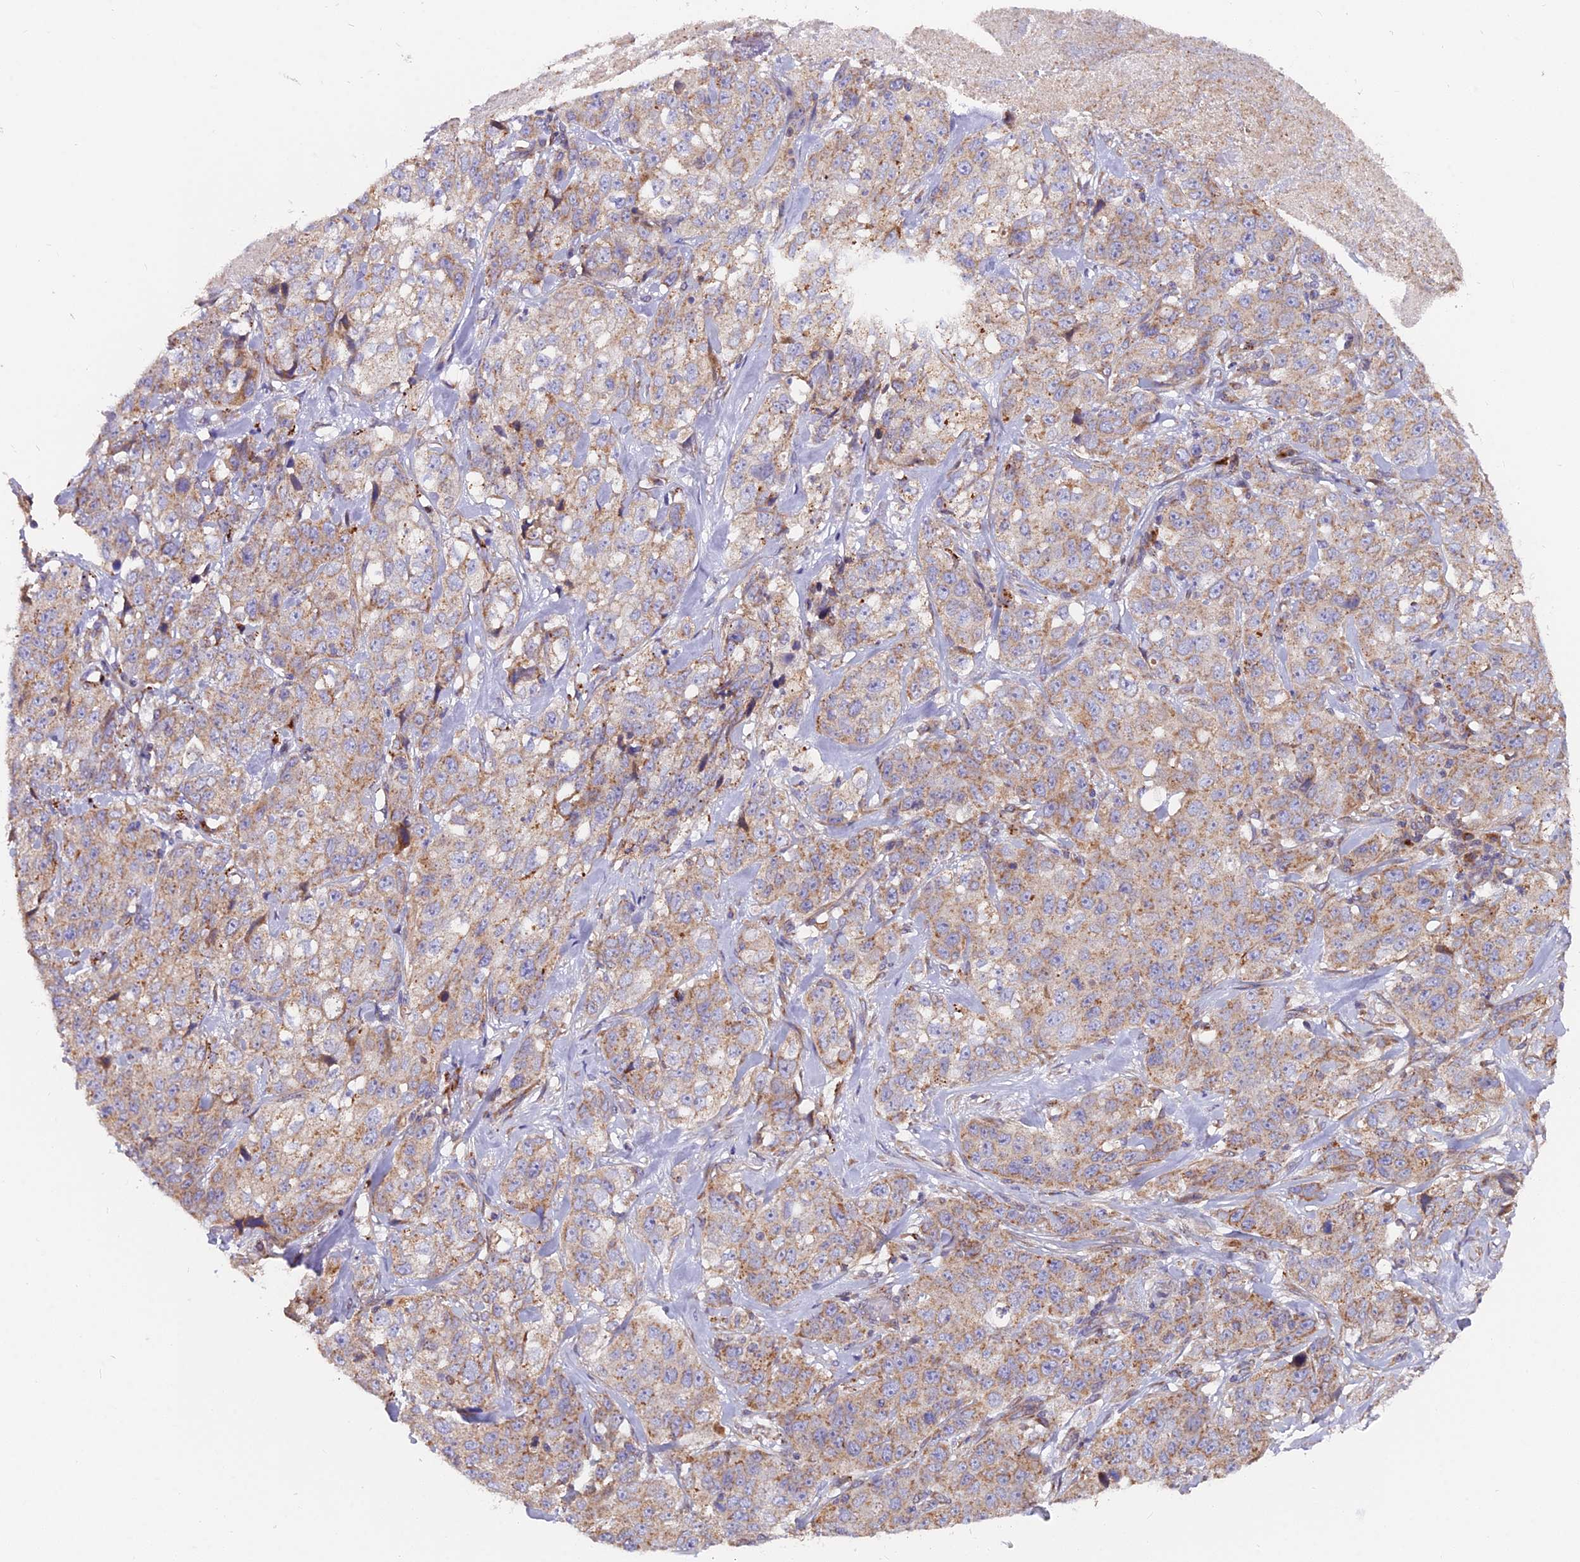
{"staining": {"intensity": "moderate", "quantity": "25%-75%", "location": "cytoplasmic/membranous"}, "tissue": "stomach cancer", "cell_type": "Tumor cells", "image_type": "cancer", "snomed": [{"axis": "morphology", "description": "Adenocarcinoma, NOS"}, {"axis": "topography", "description": "Stomach"}], "caption": "An image of stomach cancer (adenocarcinoma) stained for a protein demonstrates moderate cytoplasmic/membranous brown staining in tumor cells.", "gene": "TBC1D20", "patient": {"sex": "male", "age": 48}}